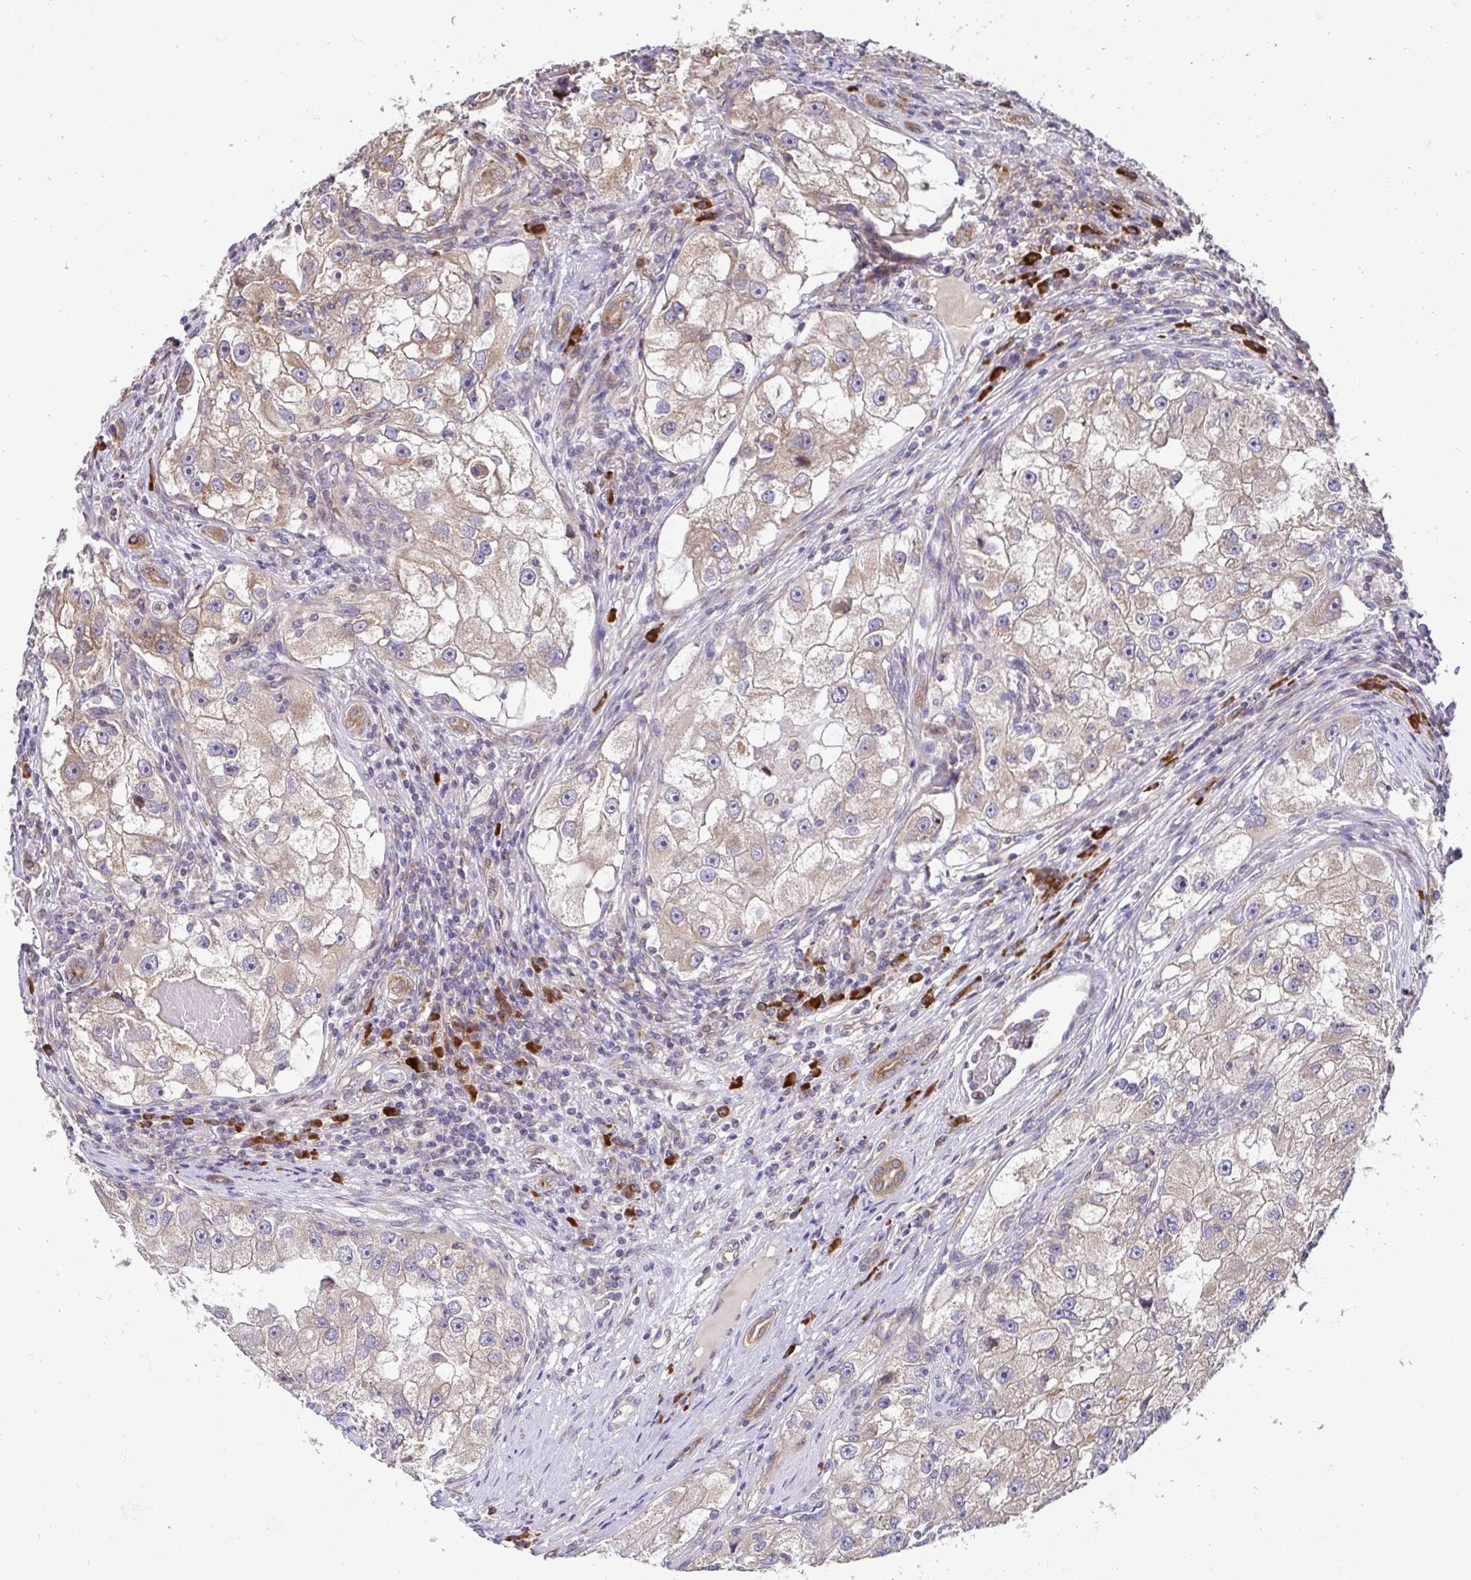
{"staining": {"intensity": "weak", "quantity": "25%-75%", "location": "cytoplasmic/membranous"}, "tissue": "renal cancer", "cell_type": "Tumor cells", "image_type": "cancer", "snomed": [{"axis": "morphology", "description": "Adenocarcinoma, NOS"}, {"axis": "topography", "description": "Kidney"}], "caption": "Immunohistochemistry photomicrograph of renal adenocarcinoma stained for a protein (brown), which reveals low levels of weak cytoplasmic/membranous expression in approximately 25%-75% of tumor cells.", "gene": "ELP1", "patient": {"sex": "male", "age": 63}}